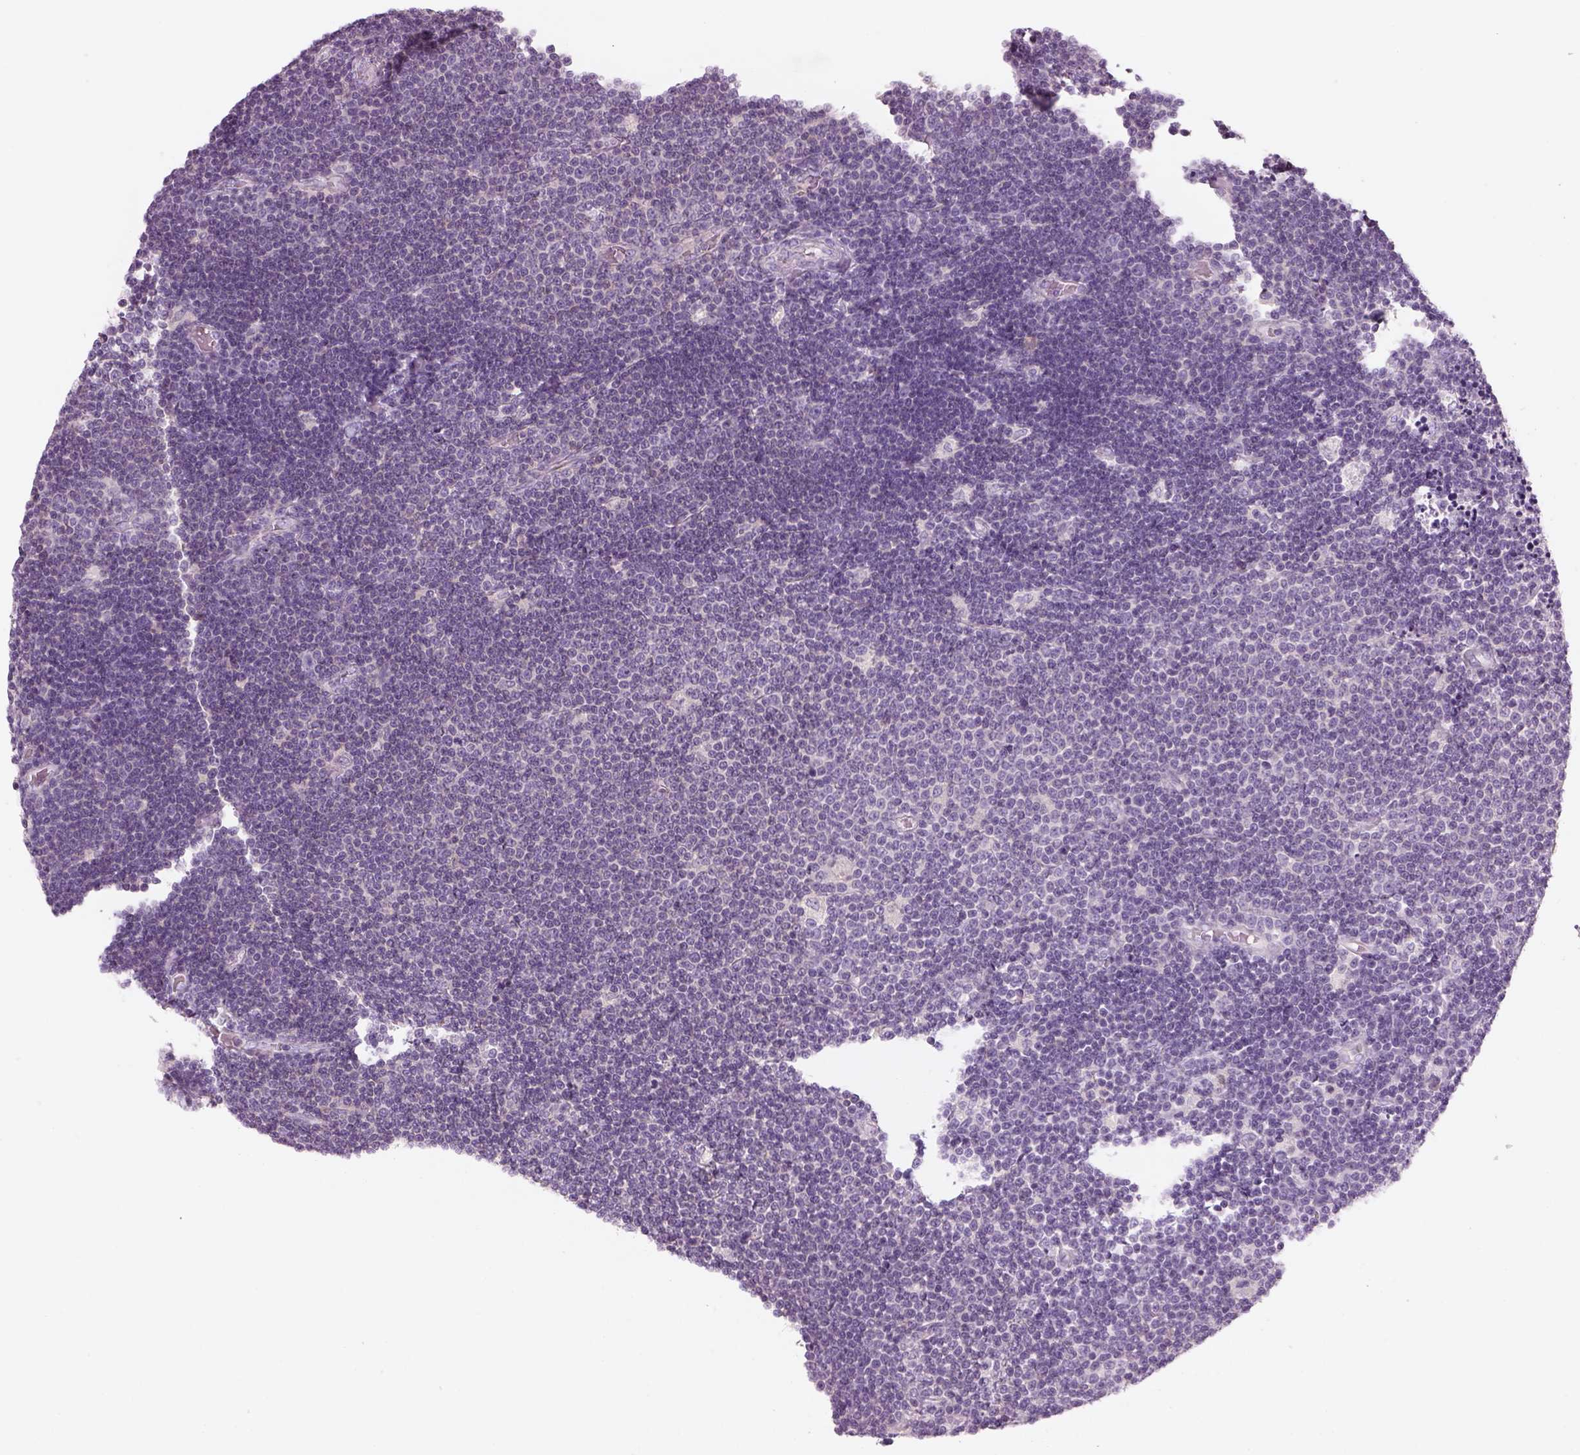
{"staining": {"intensity": "negative", "quantity": "none", "location": "none"}, "tissue": "lymphoma", "cell_type": "Tumor cells", "image_type": "cancer", "snomed": [{"axis": "morphology", "description": "Malignant lymphoma, non-Hodgkin's type, Low grade"}, {"axis": "topography", "description": "Brain"}], "caption": "Immunohistochemistry (IHC) of human lymphoma reveals no staining in tumor cells. The staining was performed using DAB to visualize the protein expression in brown, while the nuclei were stained in blue with hematoxylin (Magnification: 20x).", "gene": "SLC1A7", "patient": {"sex": "female", "age": 66}}